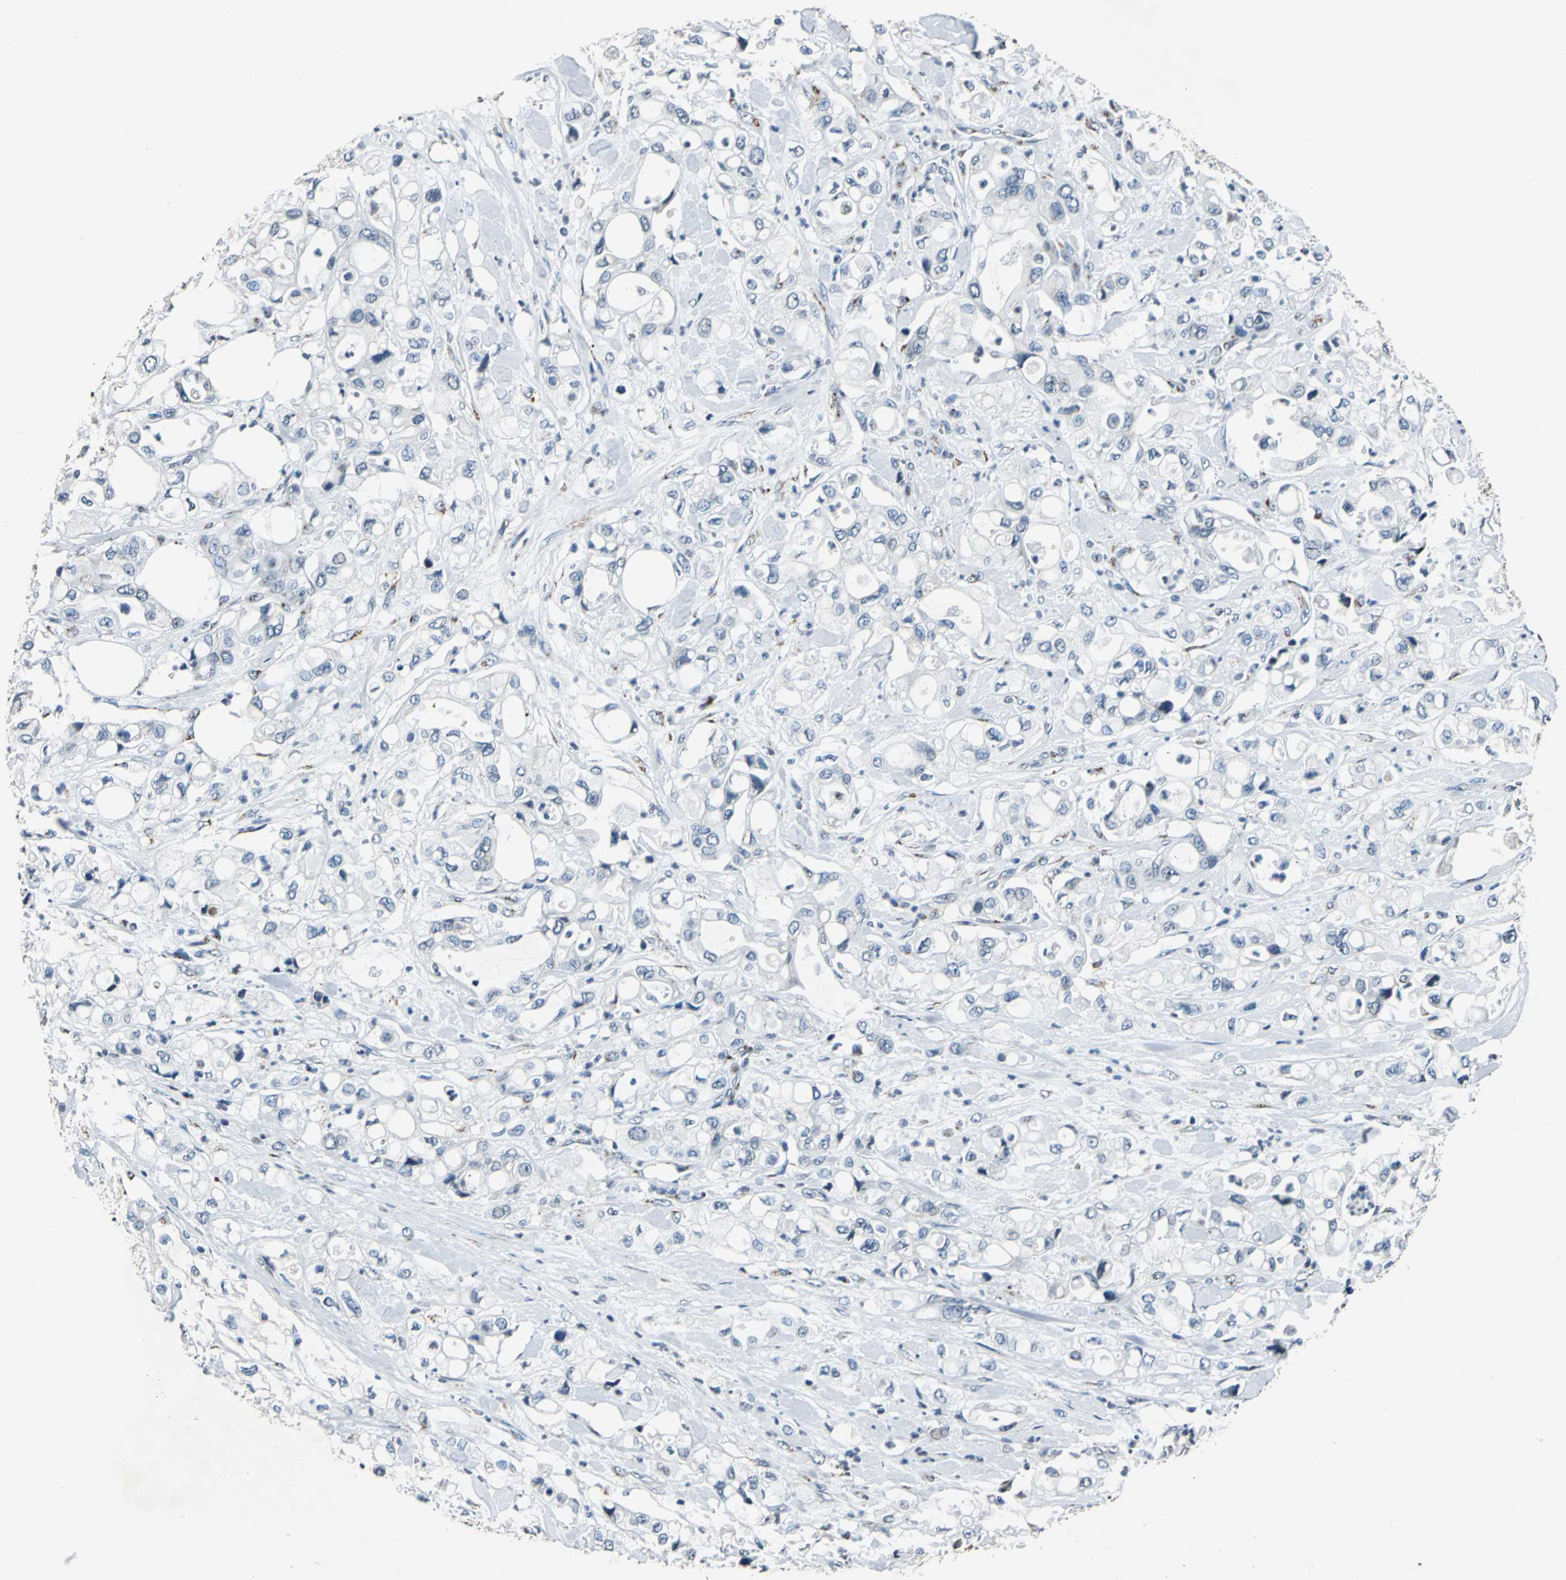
{"staining": {"intensity": "weak", "quantity": "<25%", "location": "cytoplasmic/membranous"}, "tissue": "pancreatic cancer", "cell_type": "Tumor cells", "image_type": "cancer", "snomed": [{"axis": "morphology", "description": "Adenocarcinoma, NOS"}, {"axis": "topography", "description": "Pancreas"}], "caption": "Photomicrograph shows no significant protein expression in tumor cells of pancreatic cancer (adenocarcinoma).", "gene": "TMEM115", "patient": {"sex": "male", "age": 70}}